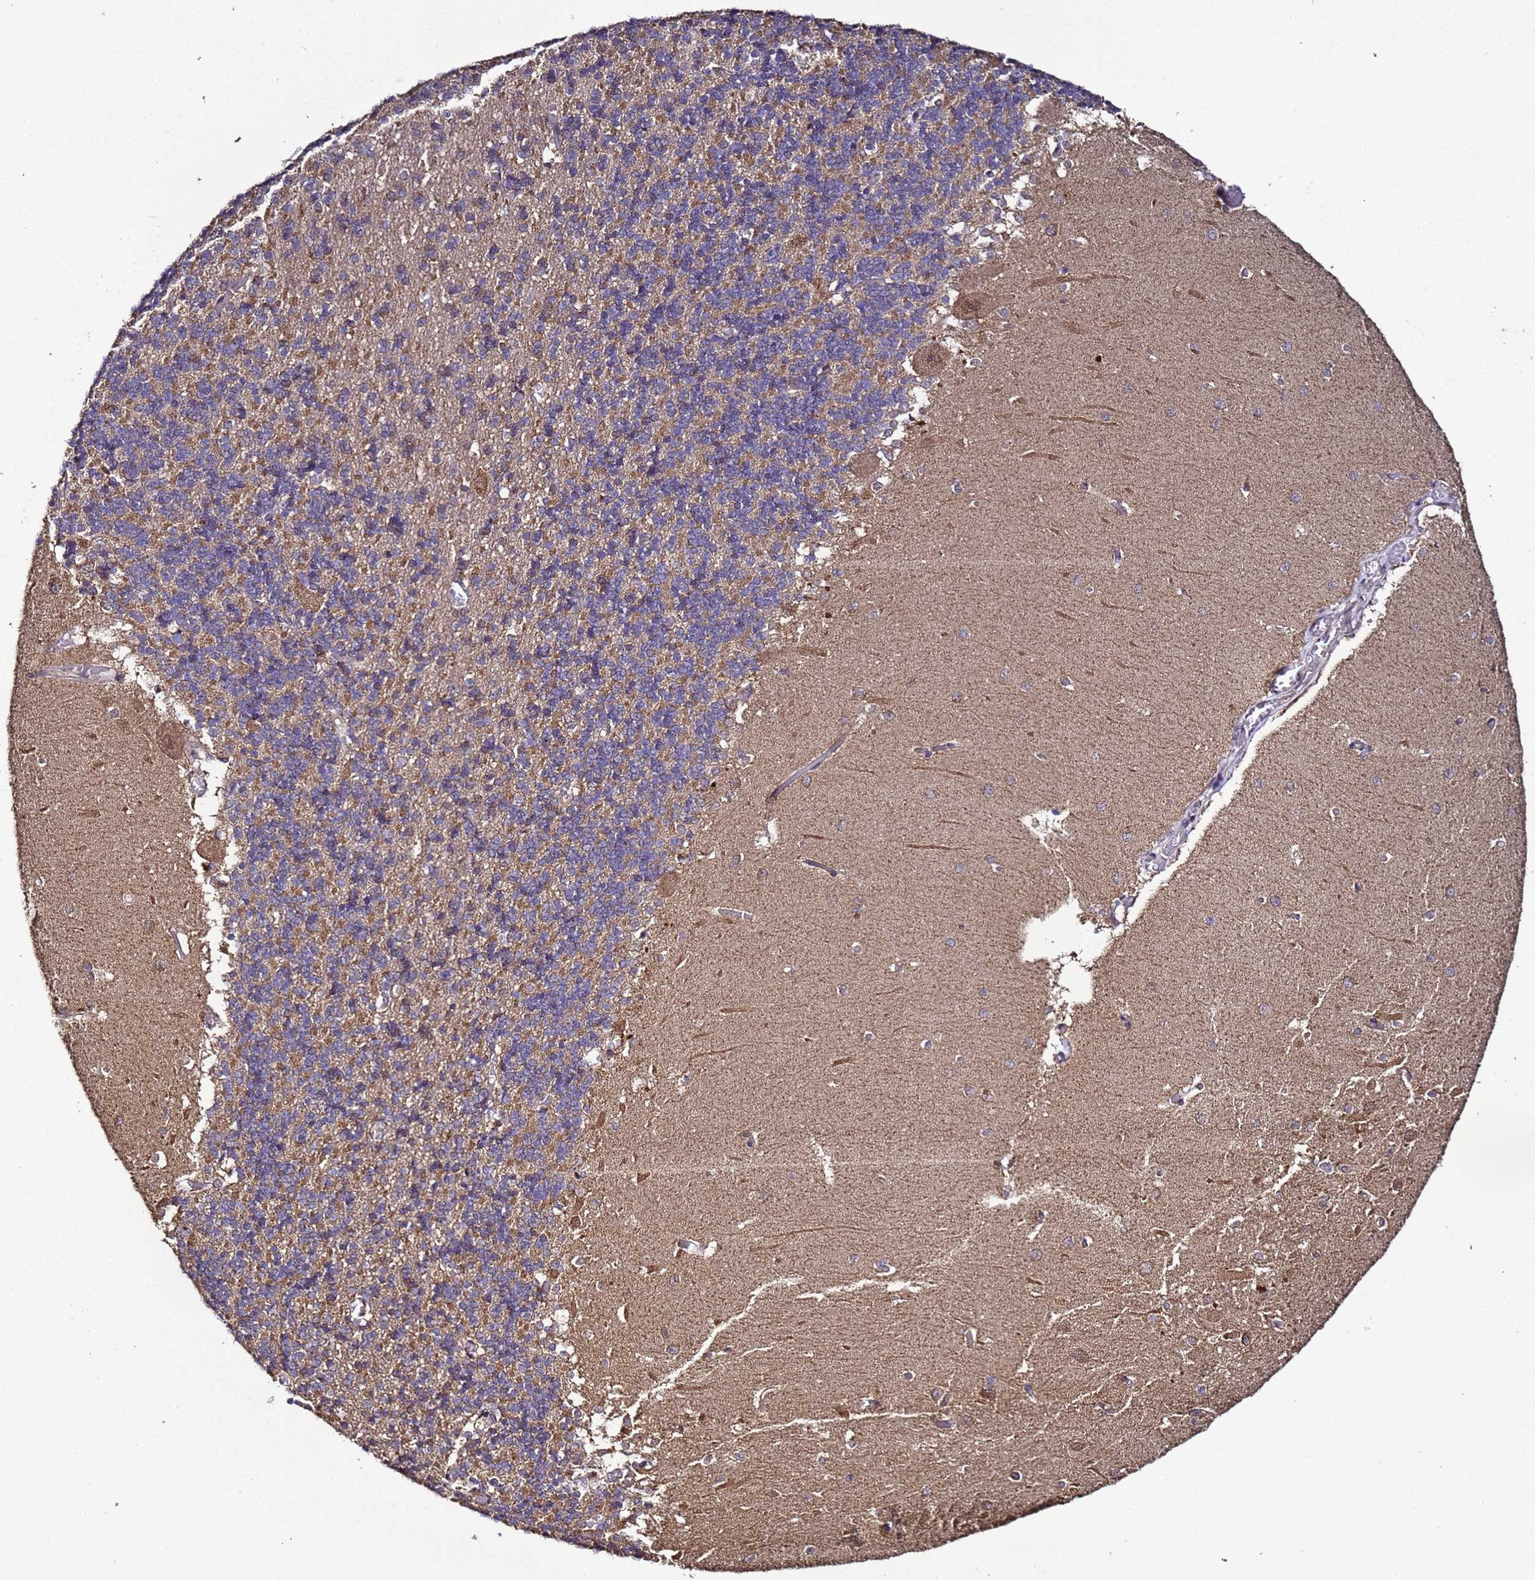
{"staining": {"intensity": "moderate", "quantity": "25%-75%", "location": "cytoplasmic/membranous"}, "tissue": "cerebellum", "cell_type": "Cells in granular layer", "image_type": "normal", "snomed": [{"axis": "morphology", "description": "Normal tissue, NOS"}, {"axis": "topography", "description": "Cerebellum"}], "caption": "Cells in granular layer display medium levels of moderate cytoplasmic/membranous staining in about 25%-75% of cells in normal cerebellum. (brown staining indicates protein expression, while blue staining denotes nuclei).", "gene": "HSPBAP1", "patient": {"sex": "male", "age": 37}}